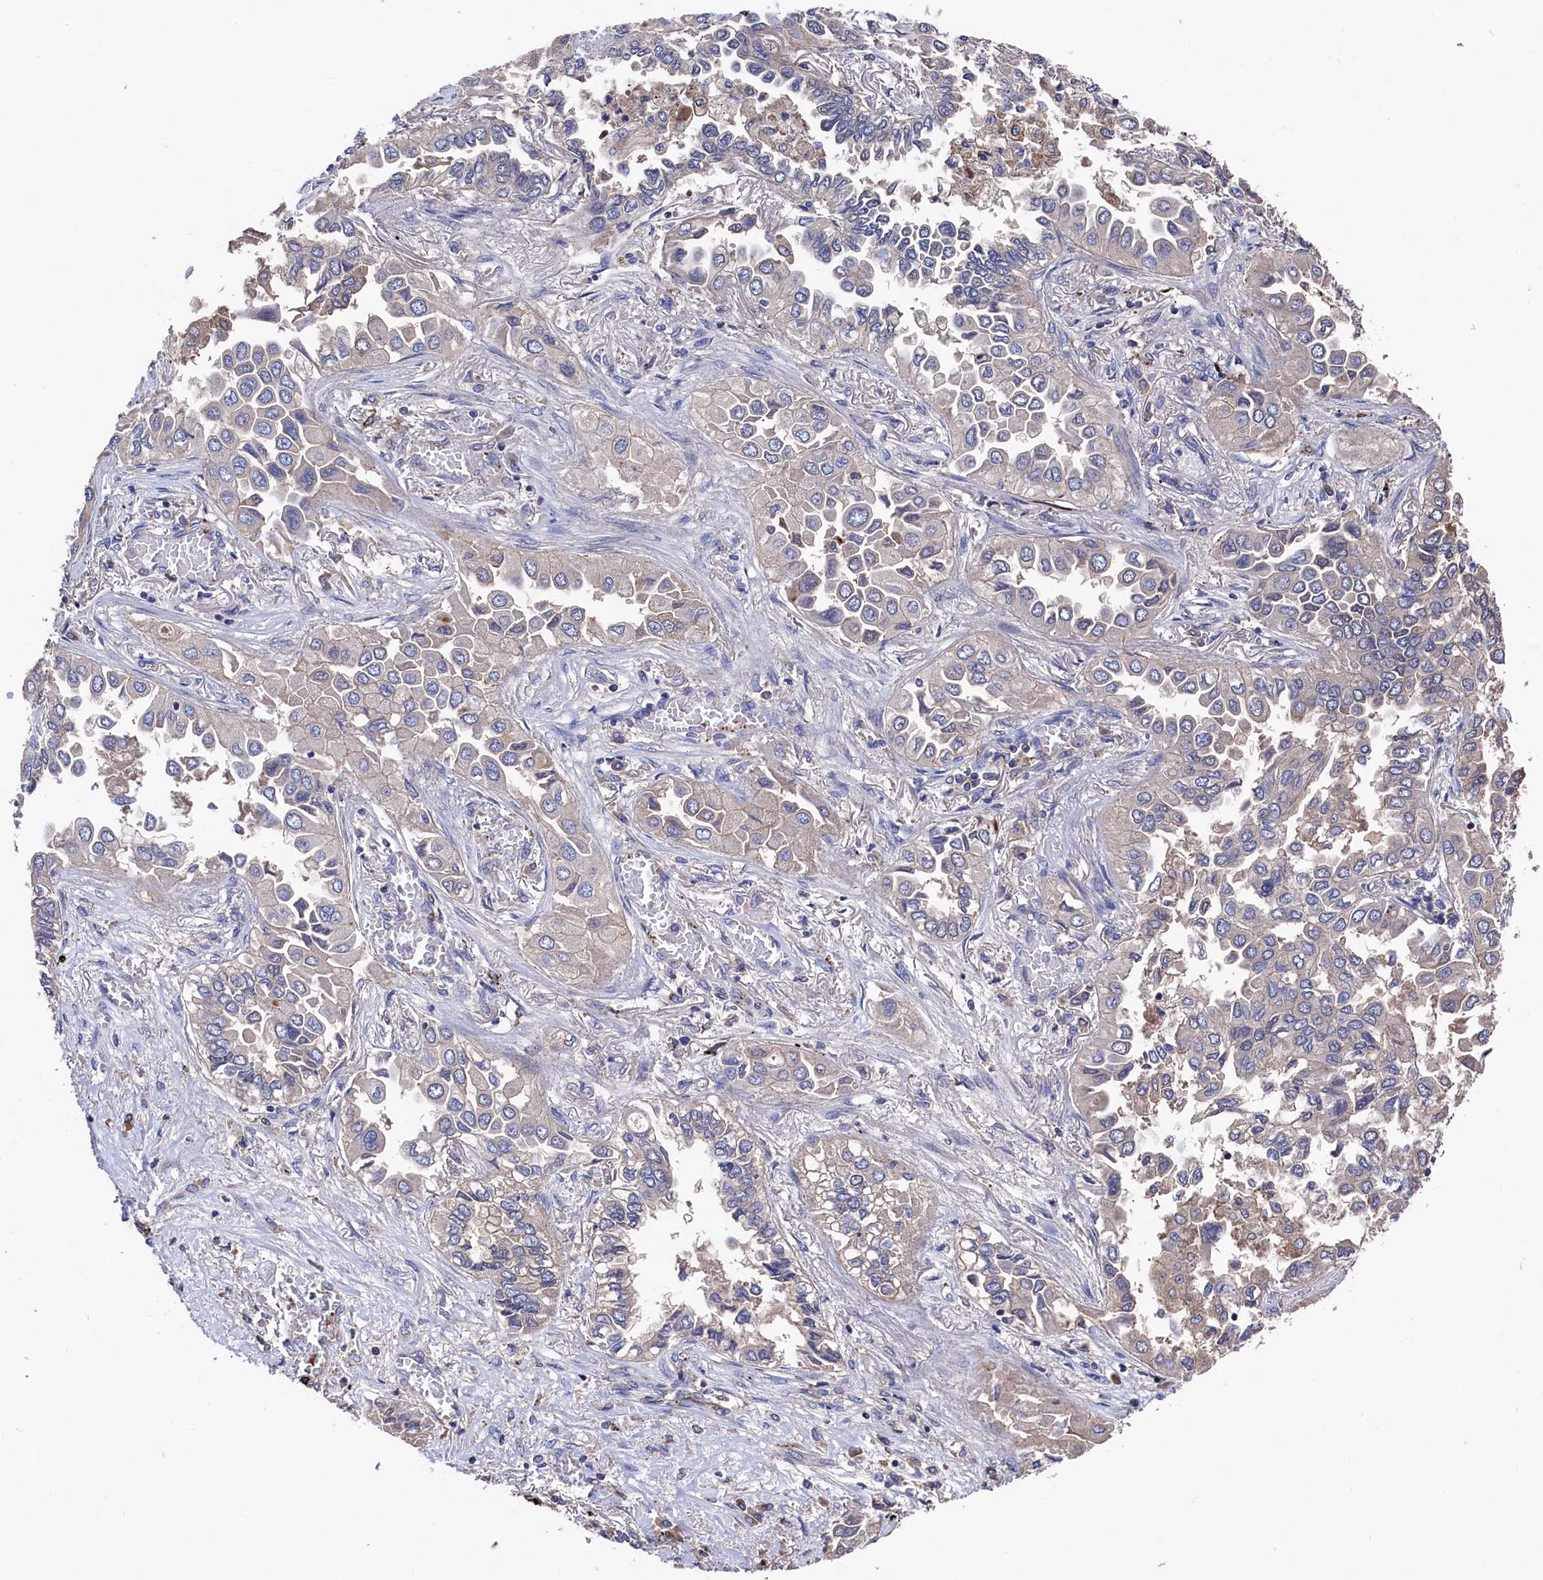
{"staining": {"intensity": "negative", "quantity": "none", "location": "none"}, "tissue": "lung cancer", "cell_type": "Tumor cells", "image_type": "cancer", "snomed": [{"axis": "morphology", "description": "Adenocarcinoma, NOS"}, {"axis": "topography", "description": "Lung"}], "caption": "High power microscopy photomicrograph of an immunohistochemistry photomicrograph of lung cancer, revealing no significant positivity in tumor cells.", "gene": "TK2", "patient": {"sex": "female", "age": 76}}